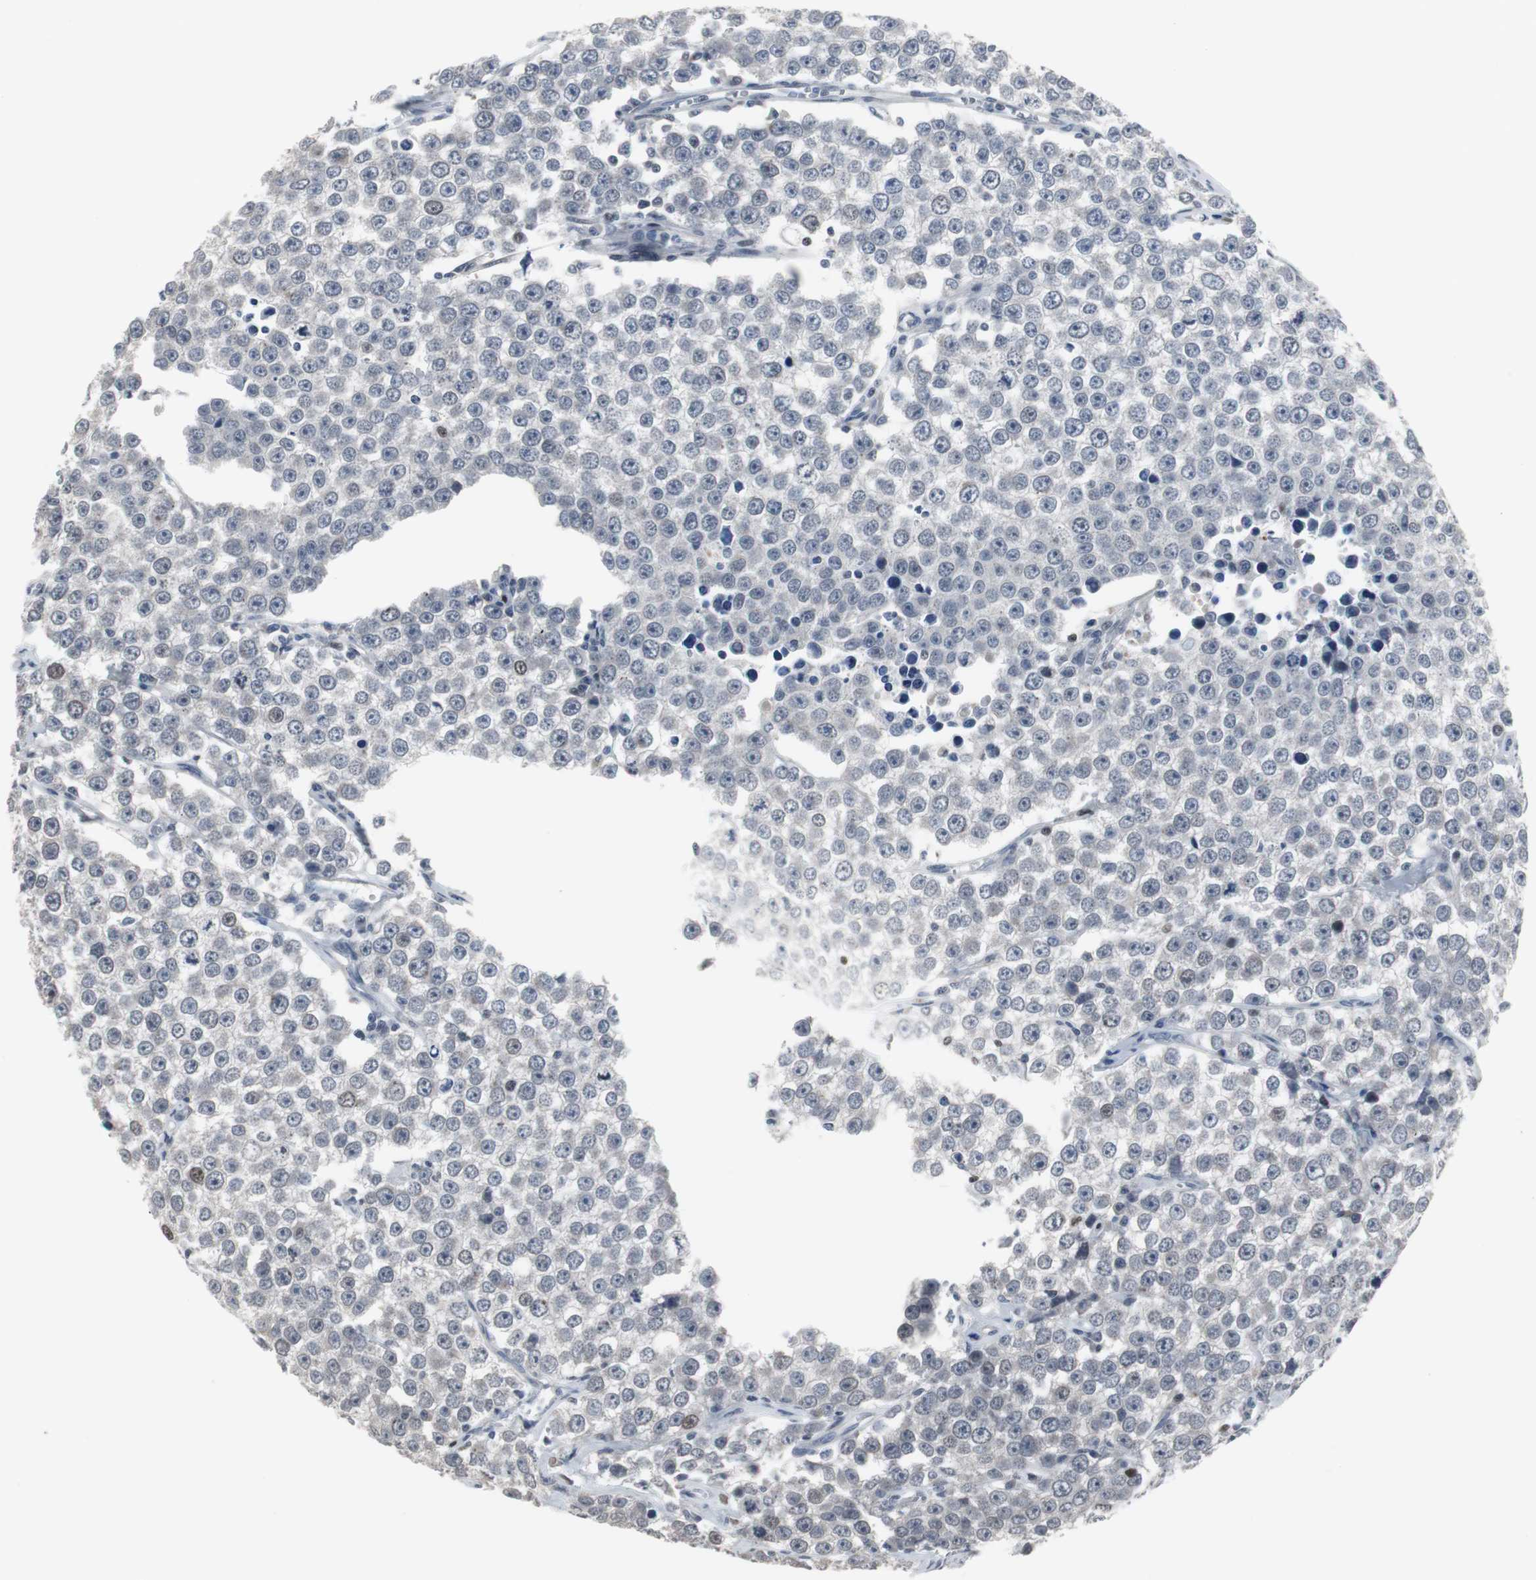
{"staining": {"intensity": "negative", "quantity": "none", "location": "none"}, "tissue": "testis cancer", "cell_type": "Tumor cells", "image_type": "cancer", "snomed": [{"axis": "morphology", "description": "Seminoma, NOS"}, {"axis": "morphology", "description": "Carcinoma, Embryonal, NOS"}, {"axis": "topography", "description": "Testis"}], "caption": "Tumor cells are negative for protein expression in human testis seminoma.", "gene": "FOXP4", "patient": {"sex": "male", "age": 52}}